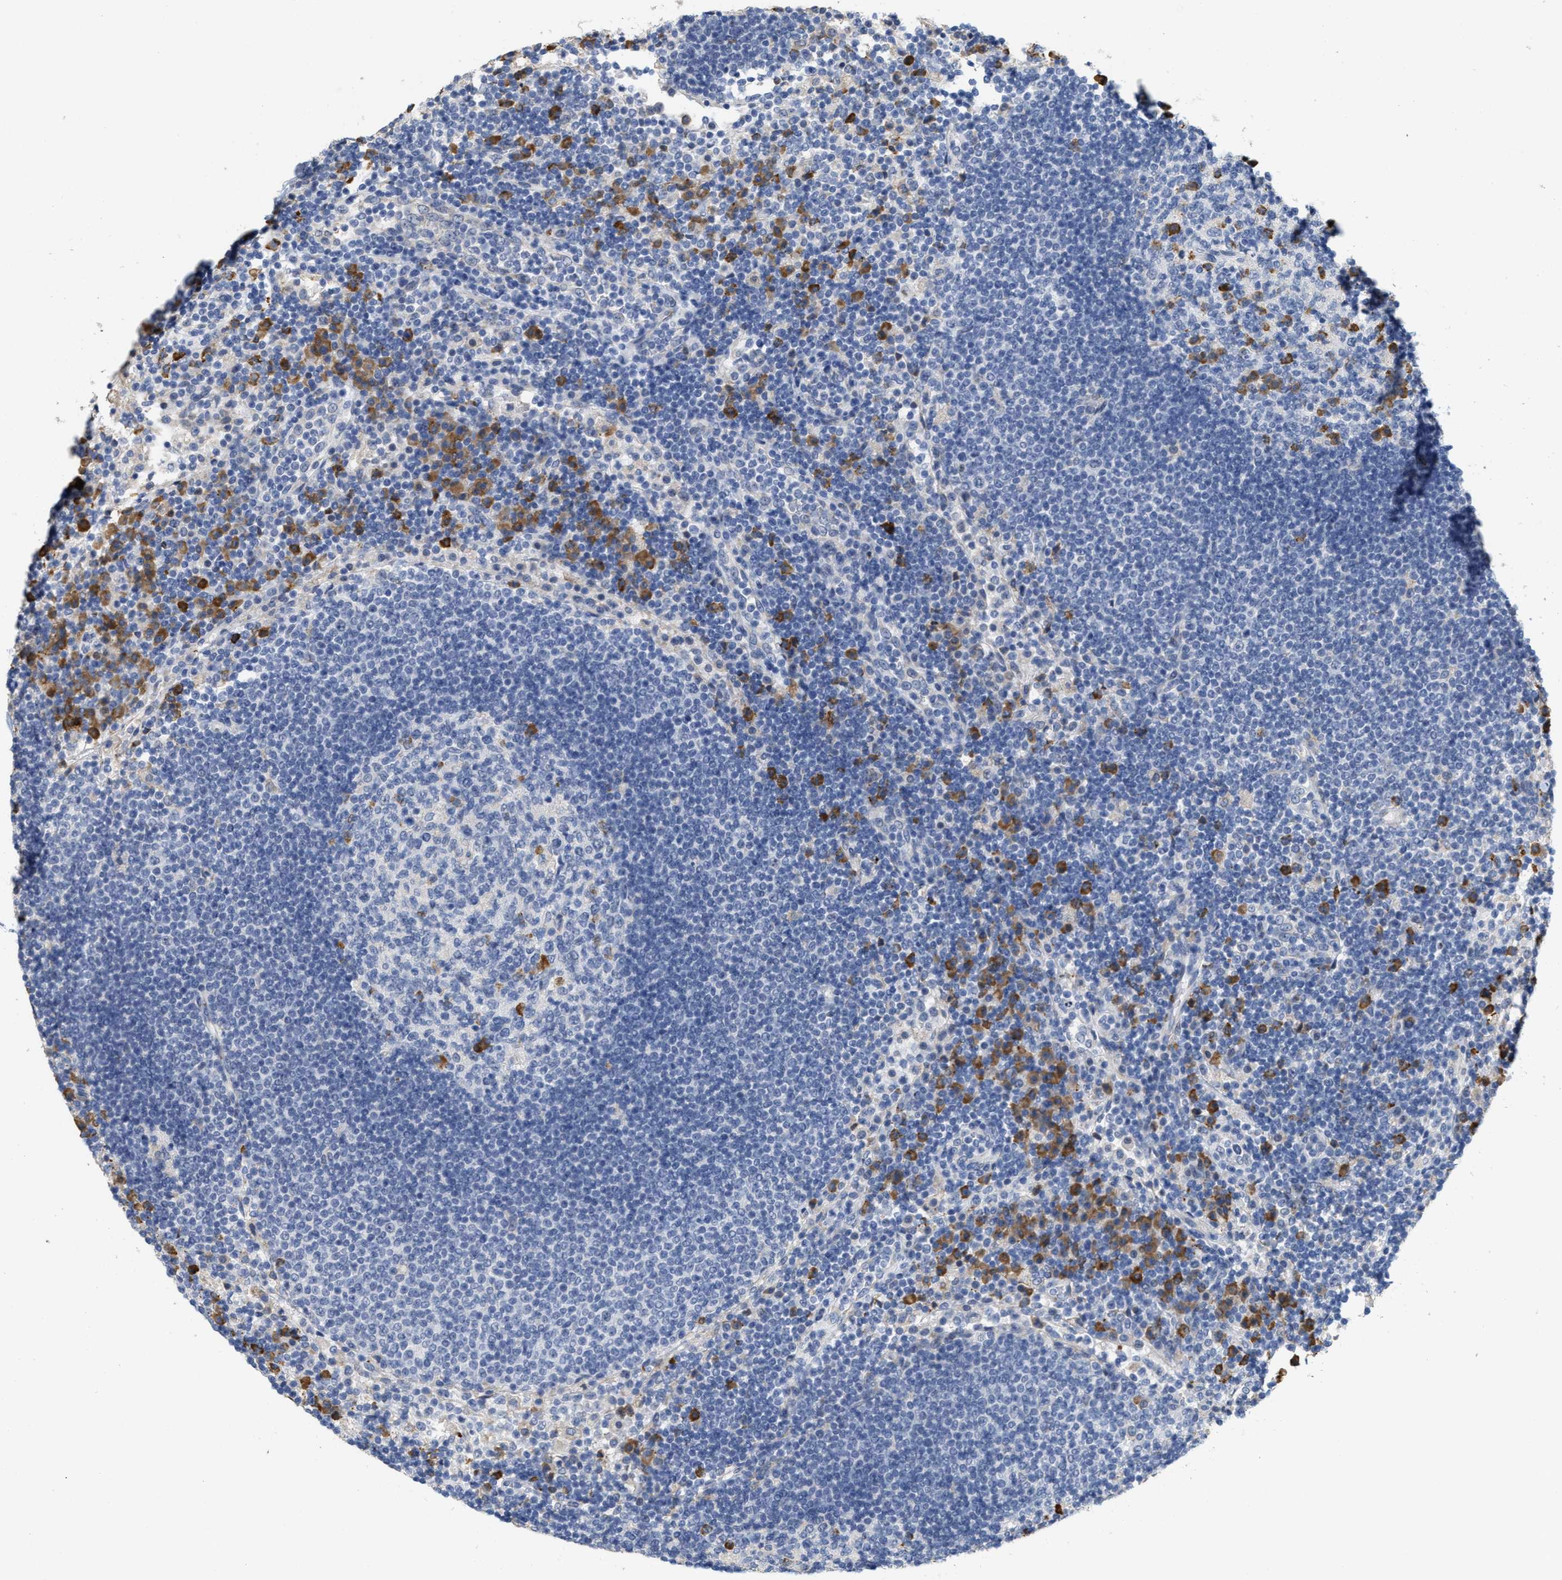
{"staining": {"intensity": "moderate", "quantity": "<25%", "location": "cytoplasmic/membranous"}, "tissue": "lymph node", "cell_type": "Germinal center cells", "image_type": "normal", "snomed": [{"axis": "morphology", "description": "Normal tissue, NOS"}, {"axis": "topography", "description": "Lymph node"}], "caption": "Immunohistochemical staining of benign human lymph node demonstrates moderate cytoplasmic/membranous protein staining in about <25% of germinal center cells.", "gene": "RYR2", "patient": {"sex": "female", "age": 53}}